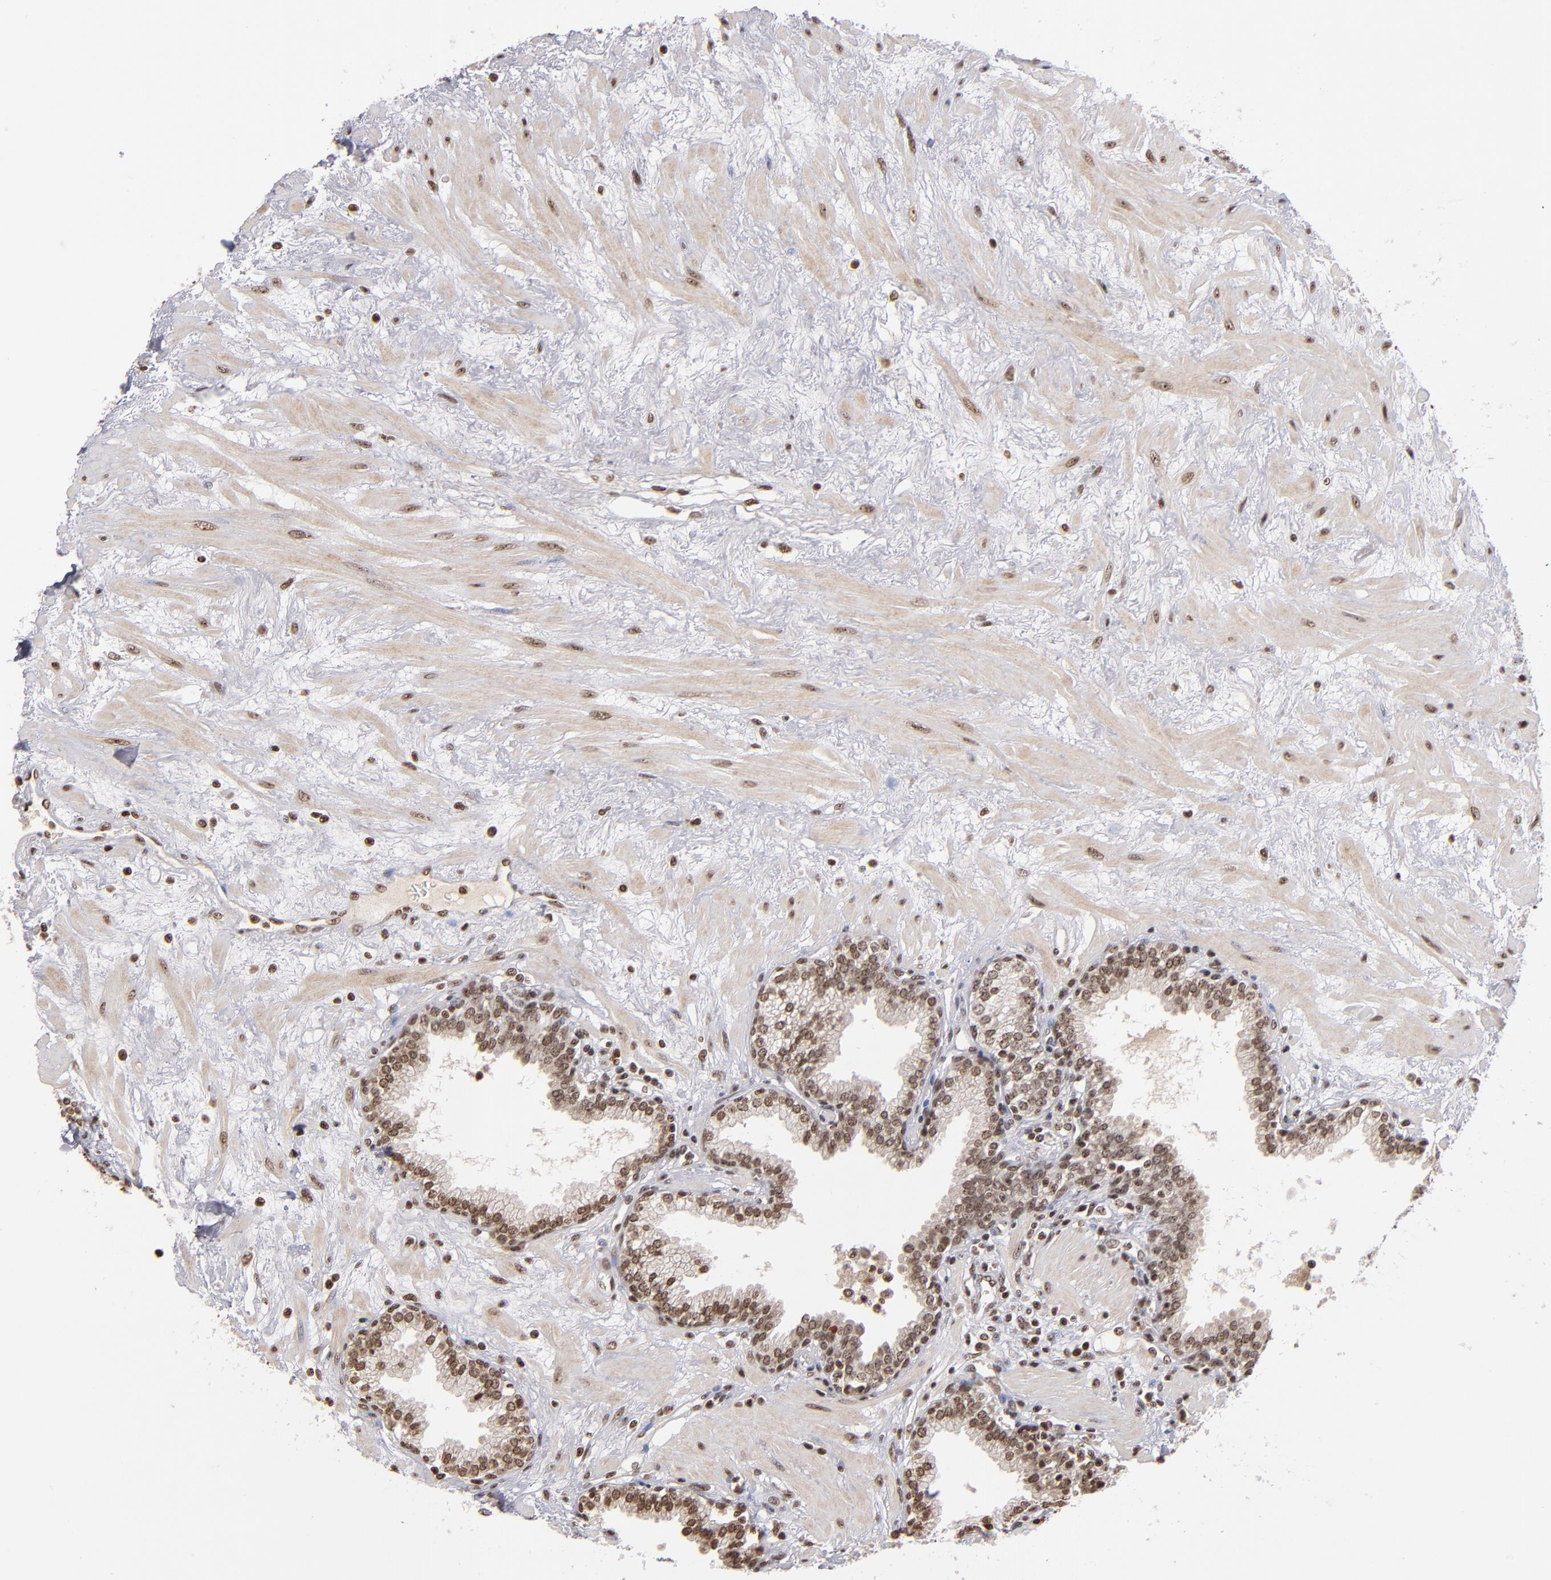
{"staining": {"intensity": "moderate", "quantity": ">75%", "location": "nuclear"}, "tissue": "prostate", "cell_type": "Glandular cells", "image_type": "normal", "snomed": [{"axis": "morphology", "description": "Normal tissue, NOS"}, {"axis": "topography", "description": "Prostate"}], "caption": "Glandular cells show medium levels of moderate nuclear positivity in about >75% of cells in unremarkable prostate.", "gene": "ABL2", "patient": {"sex": "male", "age": 64}}